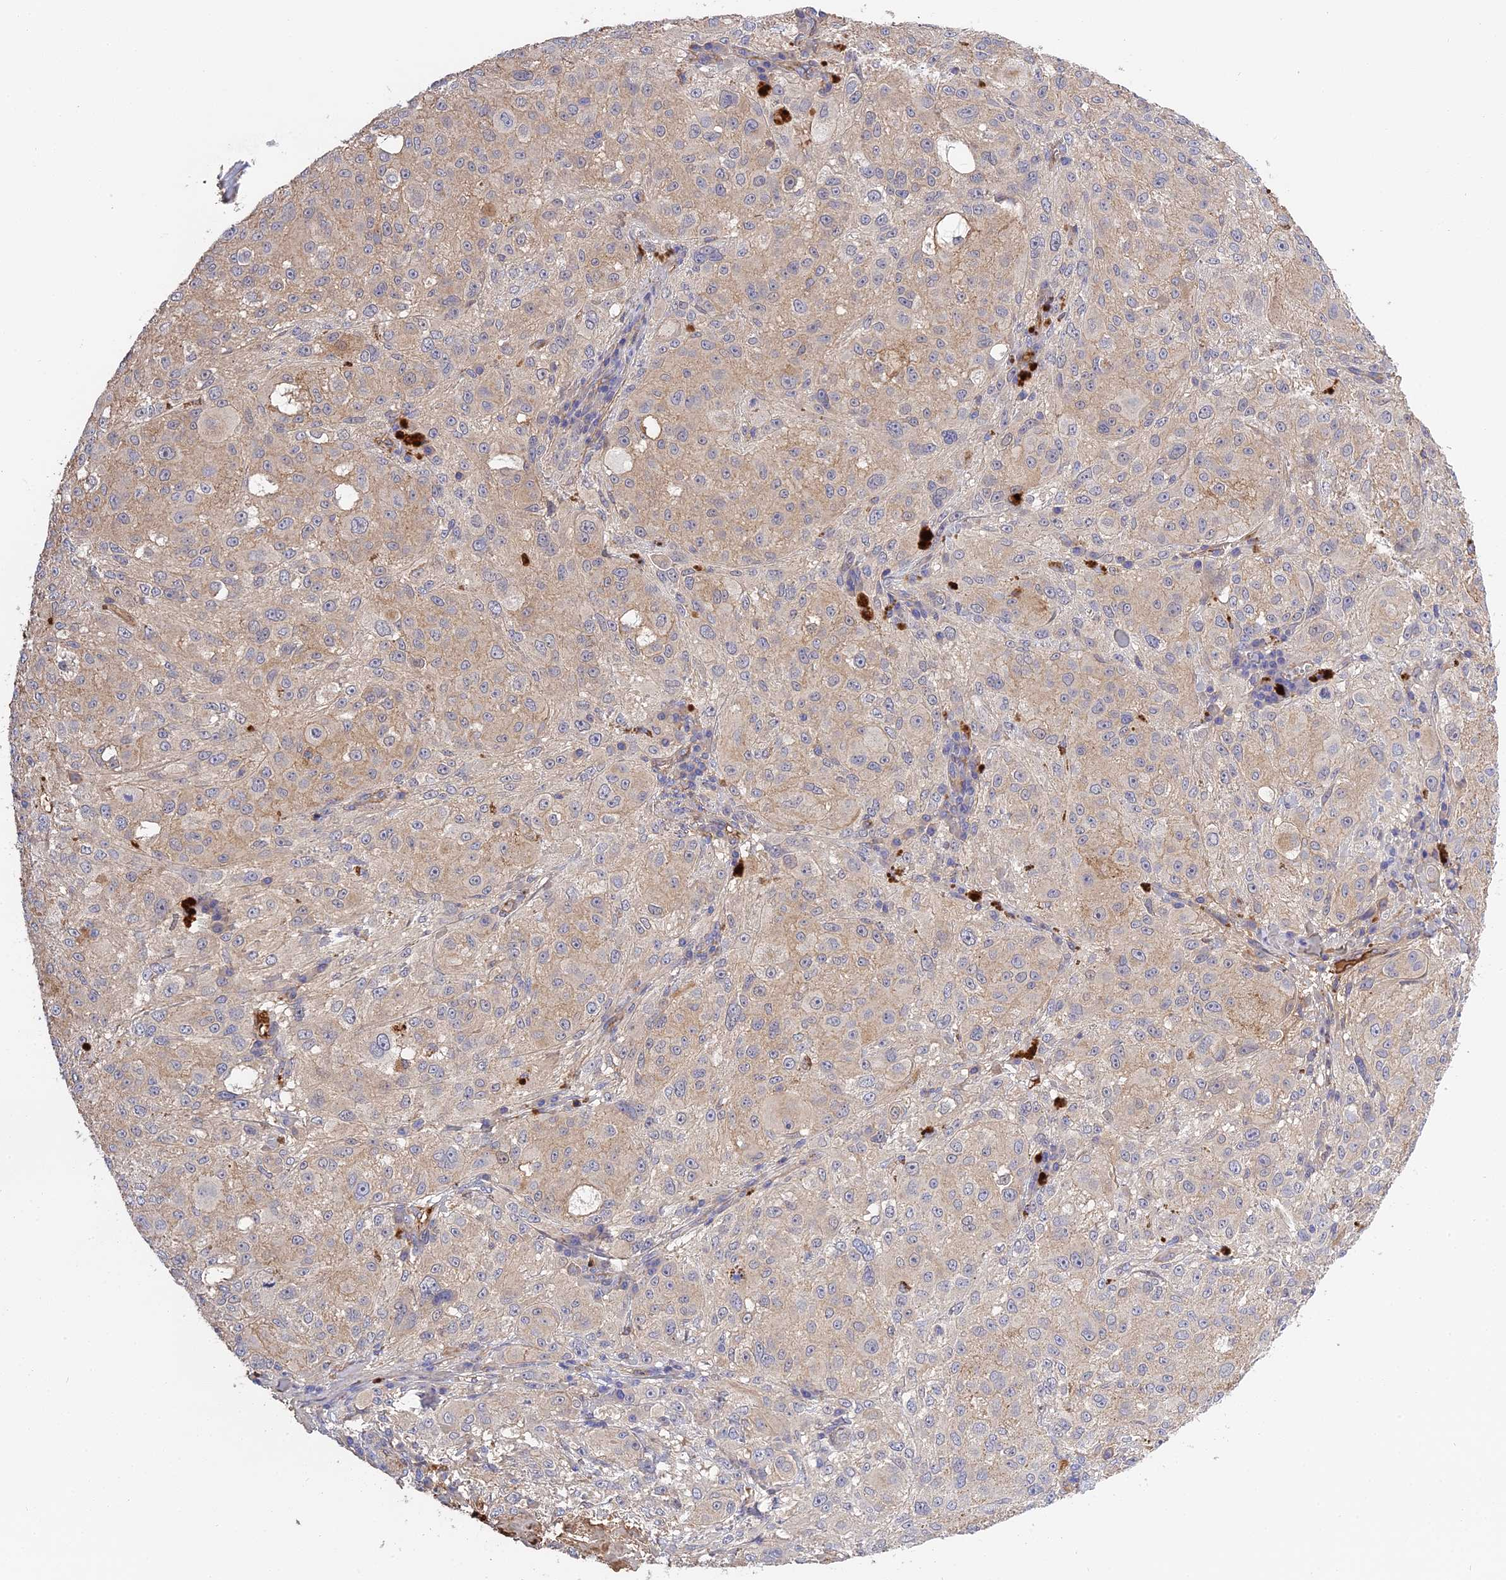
{"staining": {"intensity": "weak", "quantity": "25%-75%", "location": "cytoplasmic/membranous"}, "tissue": "melanoma", "cell_type": "Tumor cells", "image_type": "cancer", "snomed": [{"axis": "morphology", "description": "Necrosis, NOS"}, {"axis": "morphology", "description": "Malignant melanoma, NOS"}, {"axis": "topography", "description": "Skin"}], "caption": "Protein staining of malignant melanoma tissue reveals weak cytoplasmic/membranous positivity in approximately 25%-75% of tumor cells. (IHC, brightfield microscopy, high magnification).", "gene": "PZP", "patient": {"sex": "female", "age": 87}}